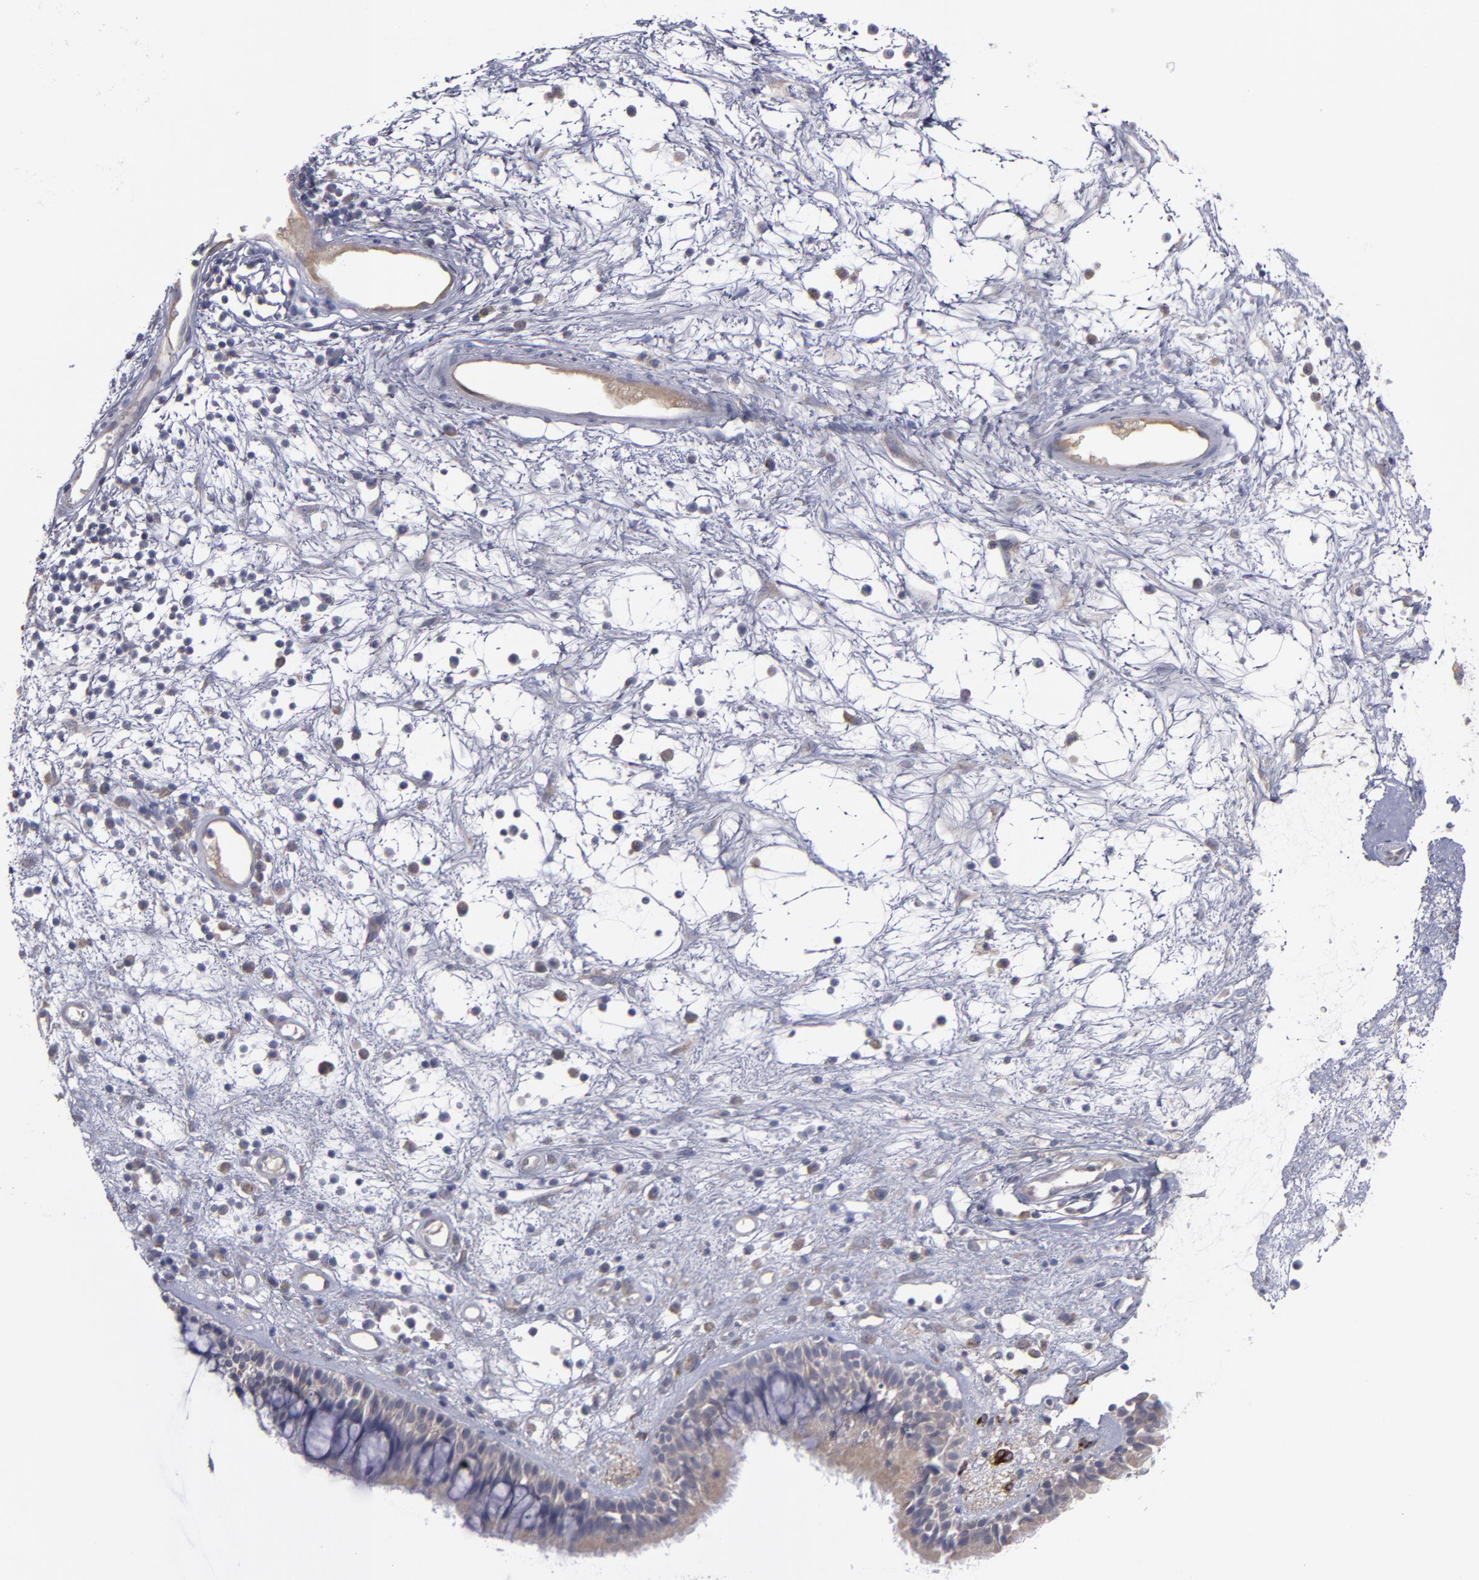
{"staining": {"intensity": "weak", "quantity": ">75%", "location": "cytoplasmic/membranous"}, "tissue": "nasopharynx", "cell_type": "Respiratory epithelial cells", "image_type": "normal", "snomed": [{"axis": "morphology", "description": "Normal tissue, NOS"}, {"axis": "morphology", "description": "Inflammation, NOS"}, {"axis": "topography", "description": "Nasopharynx"}], "caption": "A brown stain shows weak cytoplasmic/membranous positivity of a protein in respiratory epithelial cells of benign human nasopharynx. (IHC, brightfield microscopy, high magnification).", "gene": "MMP11", "patient": {"sex": "male", "age": 48}}